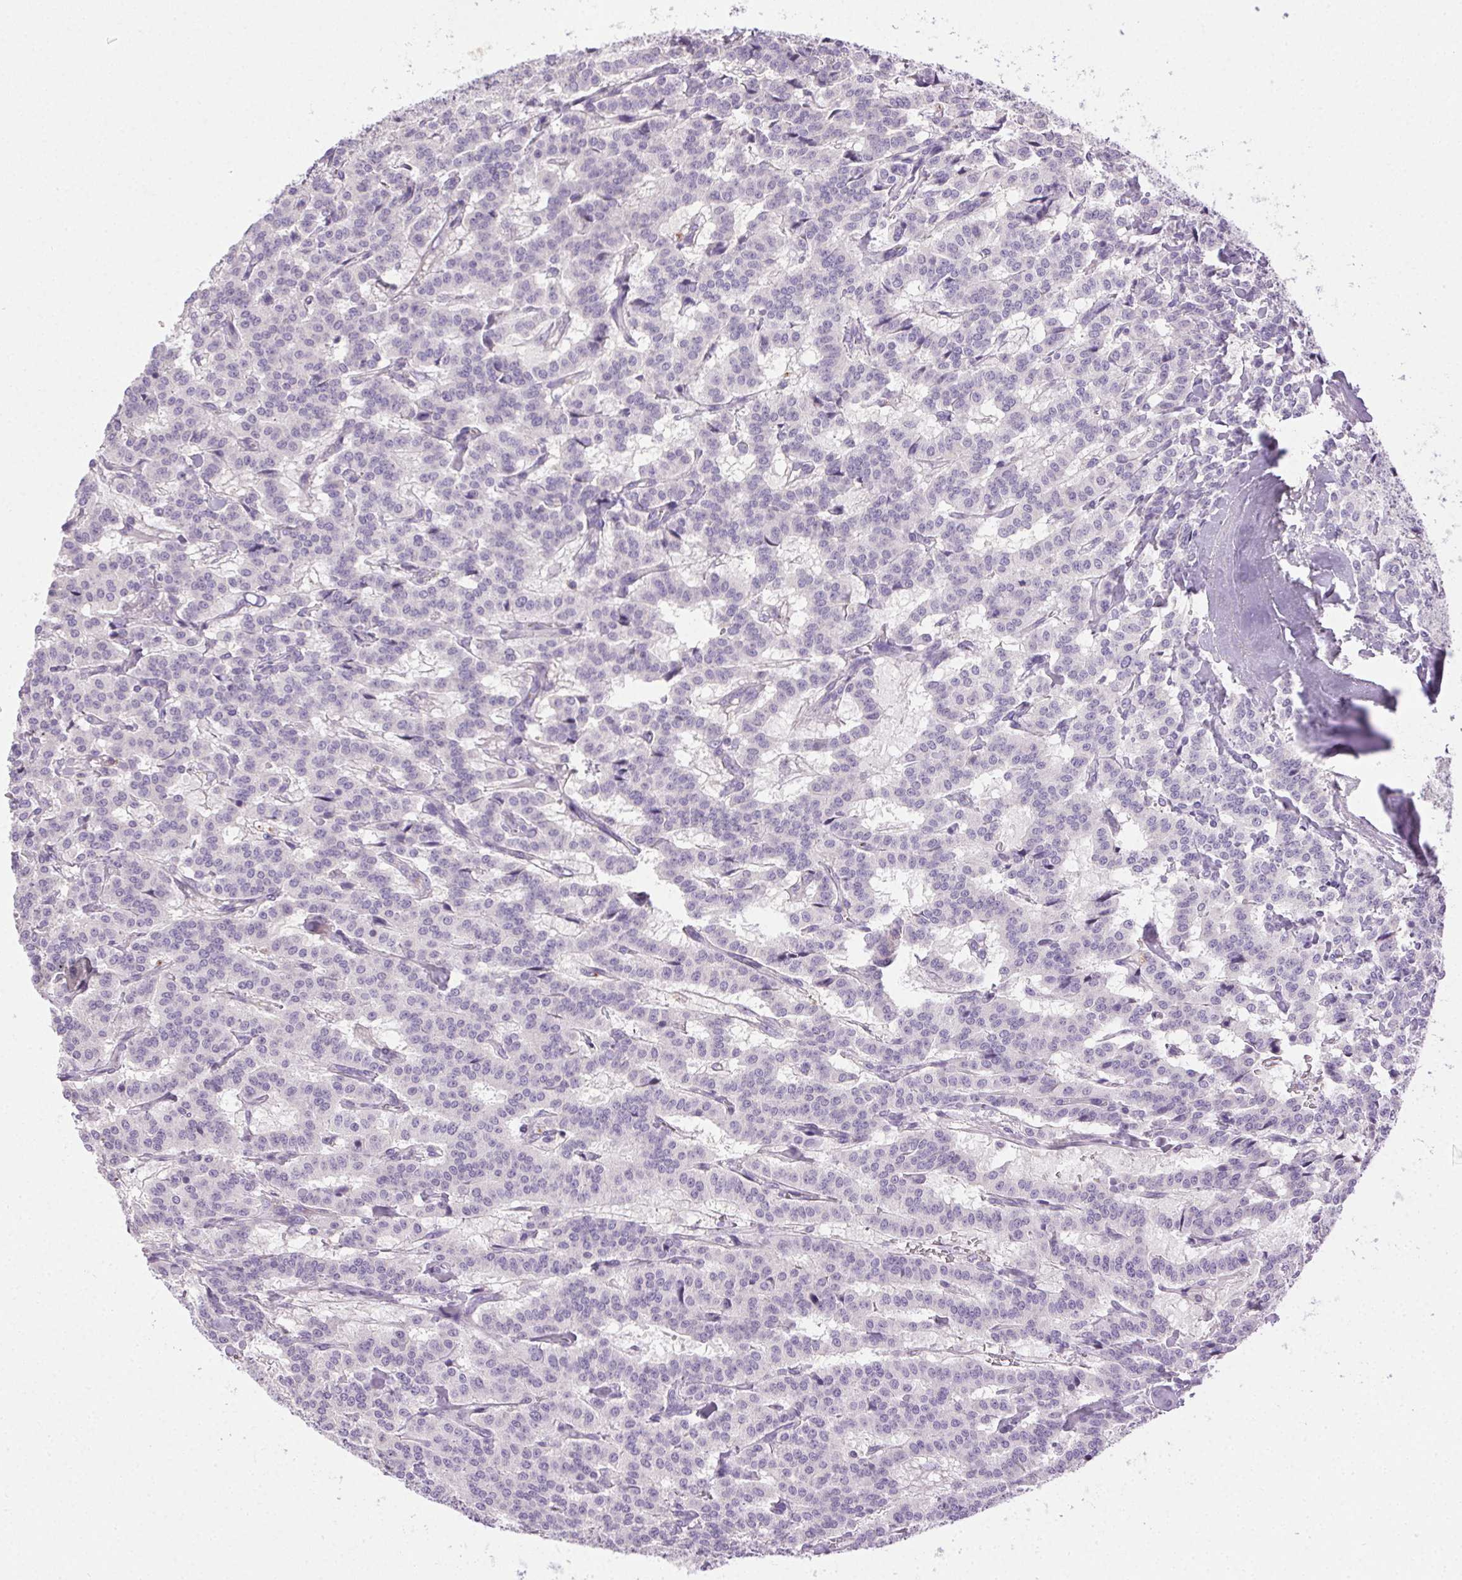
{"staining": {"intensity": "negative", "quantity": "none", "location": "none"}, "tissue": "carcinoid", "cell_type": "Tumor cells", "image_type": "cancer", "snomed": [{"axis": "morphology", "description": "Carcinoid, malignant, NOS"}, {"axis": "topography", "description": "Lung"}], "caption": "A high-resolution micrograph shows IHC staining of carcinoid, which exhibits no significant expression in tumor cells.", "gene": "BPIFB2", "patient": {"sex": "female", "age": 46}}